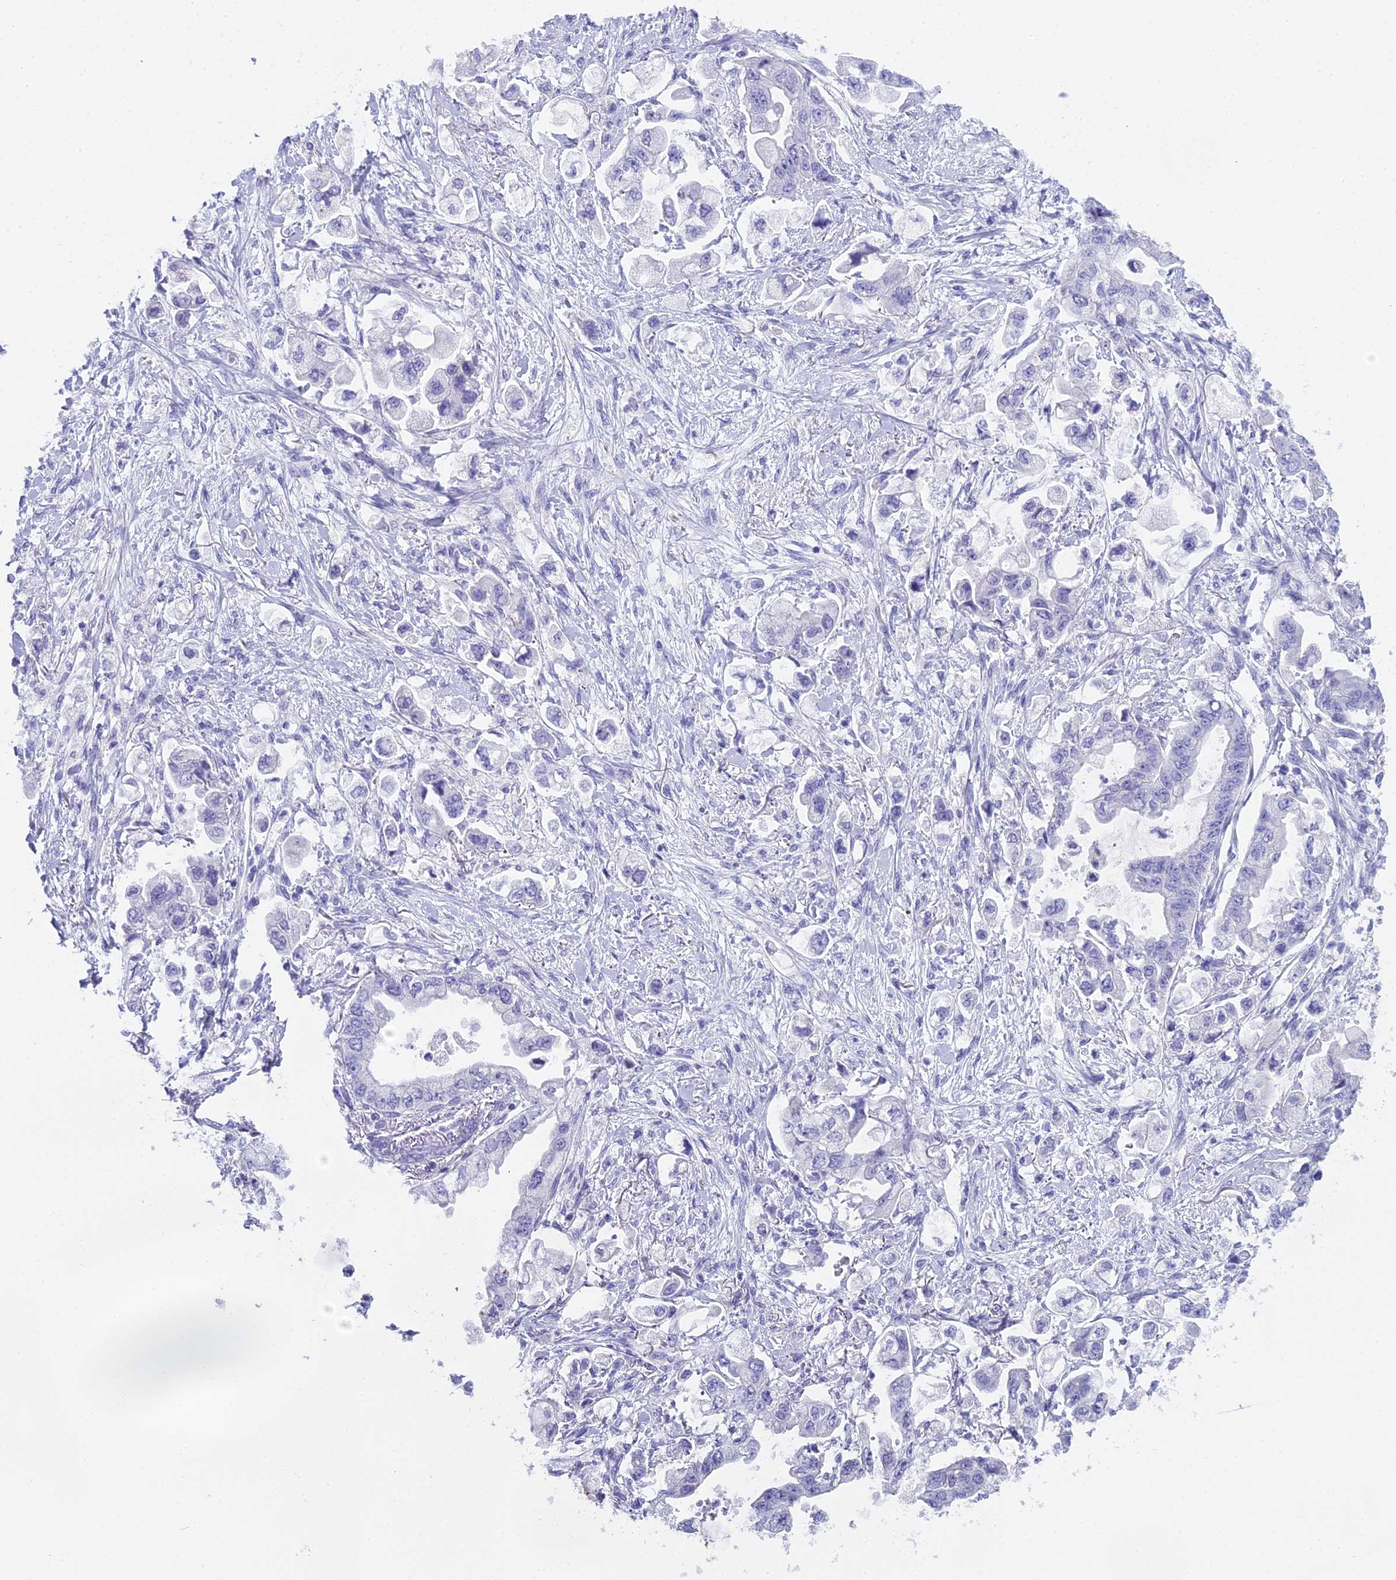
{"staining": {"intensity": "negative", "quantity": "none", "location": "none"}, "tissue": "stomach cancer", "cell_type": "Tumor cells", "image_type": "cancer", "snomed": [{"axis": "morphology", "description": "Adenocarcinoma, NOS"}, {"axis": "topography", "description": "Stomach"}], "caption": "An image of human stomach adenocarcinoma is negative for staining in tumor cells.", "gene": "UNC80", "patient": {"sex": "male", "age": 62}}